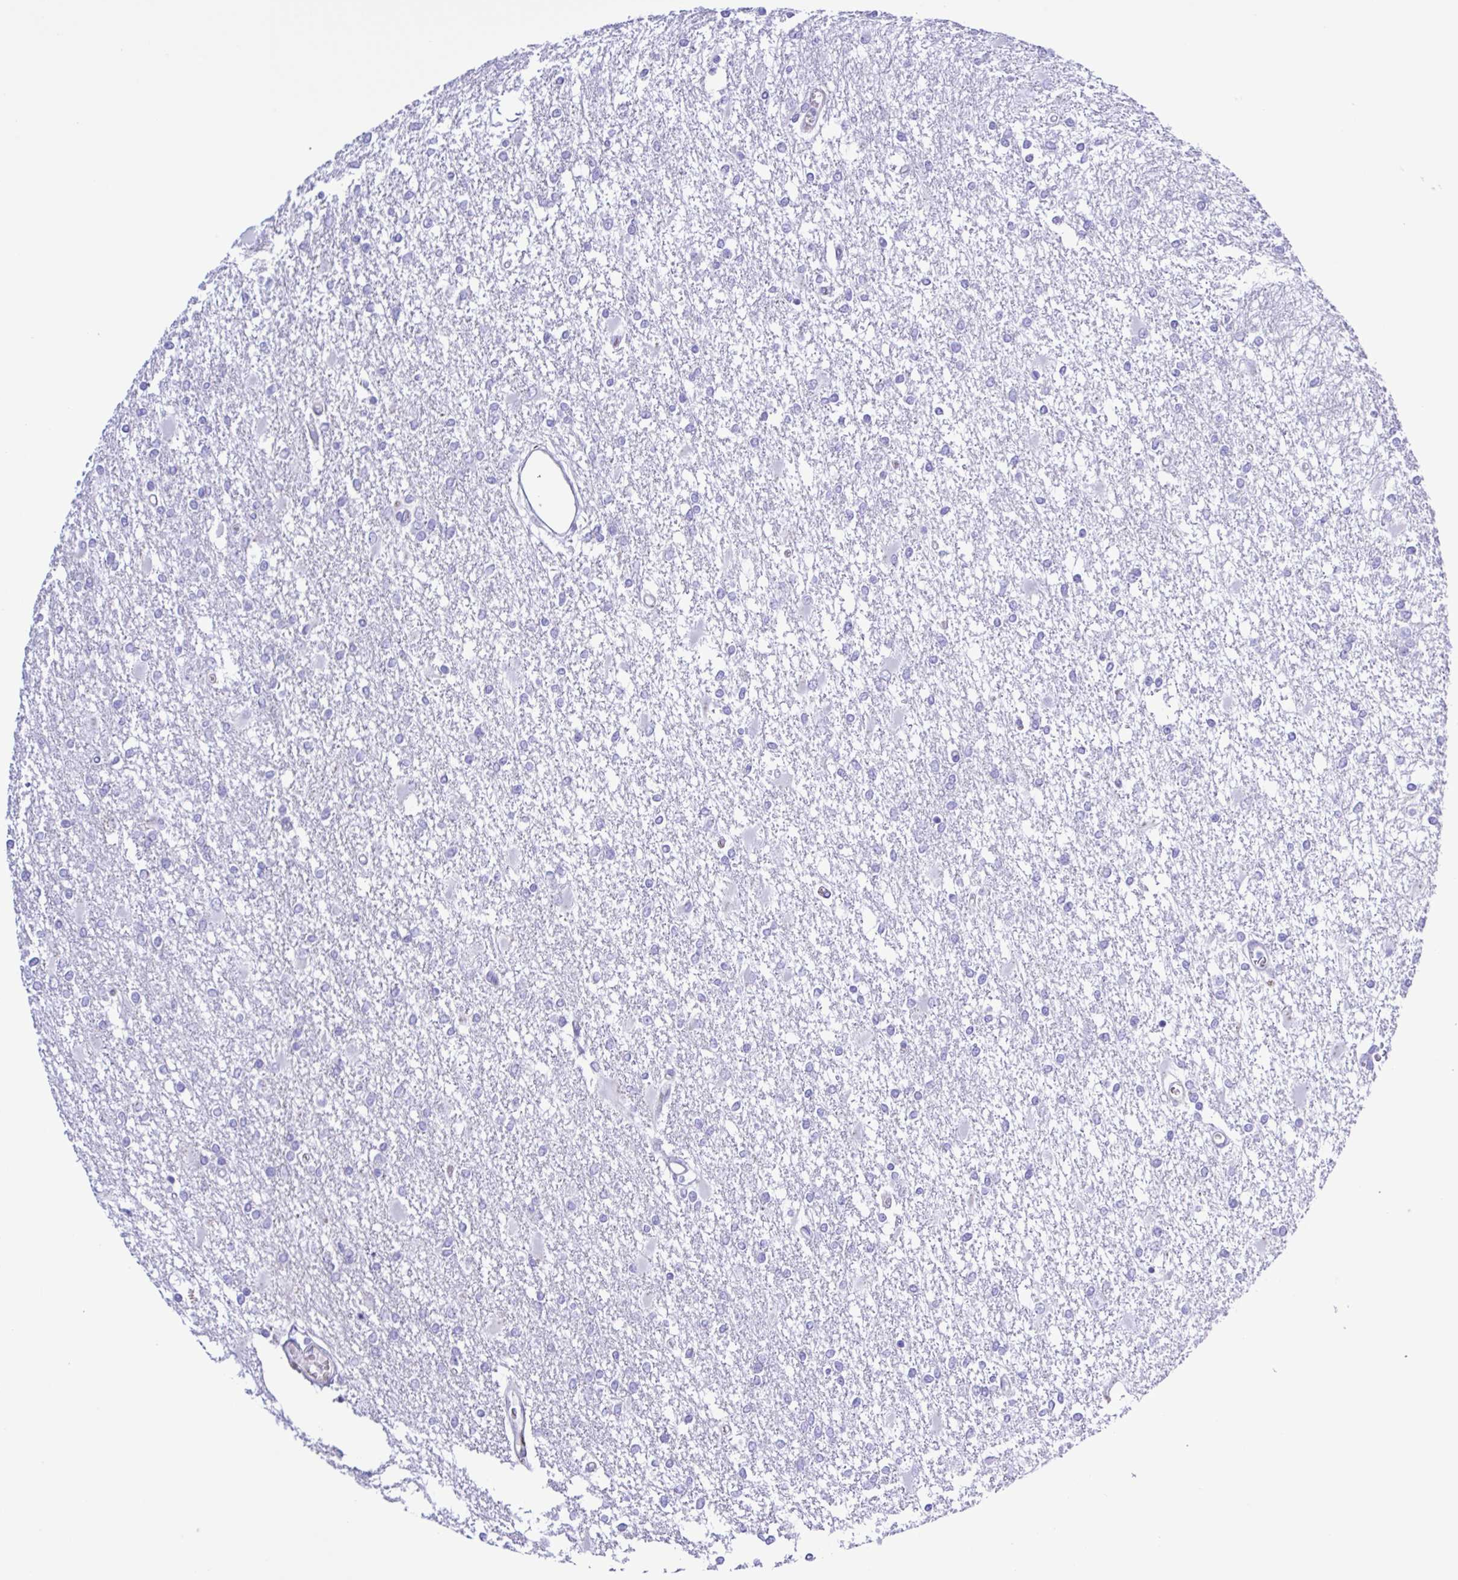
{"staining": {"intensity": "negative", "quantity": "none", "location": "none"}, "tissue": "glioma", "cell_type": "Tumor cells", "image_type": "cancer", "snomed": [{"axis": "morphology", "description": "Glioma, malignant, High grade"}, {"axis": "topography", "description": "Cerebral cortex"}], "caption": "Human glioma stained for a protein using immunohistochemistry shows no expression in tumor cells.", "gene": "CYP11A1", "patient": {"sex": "male", "age": 79}}